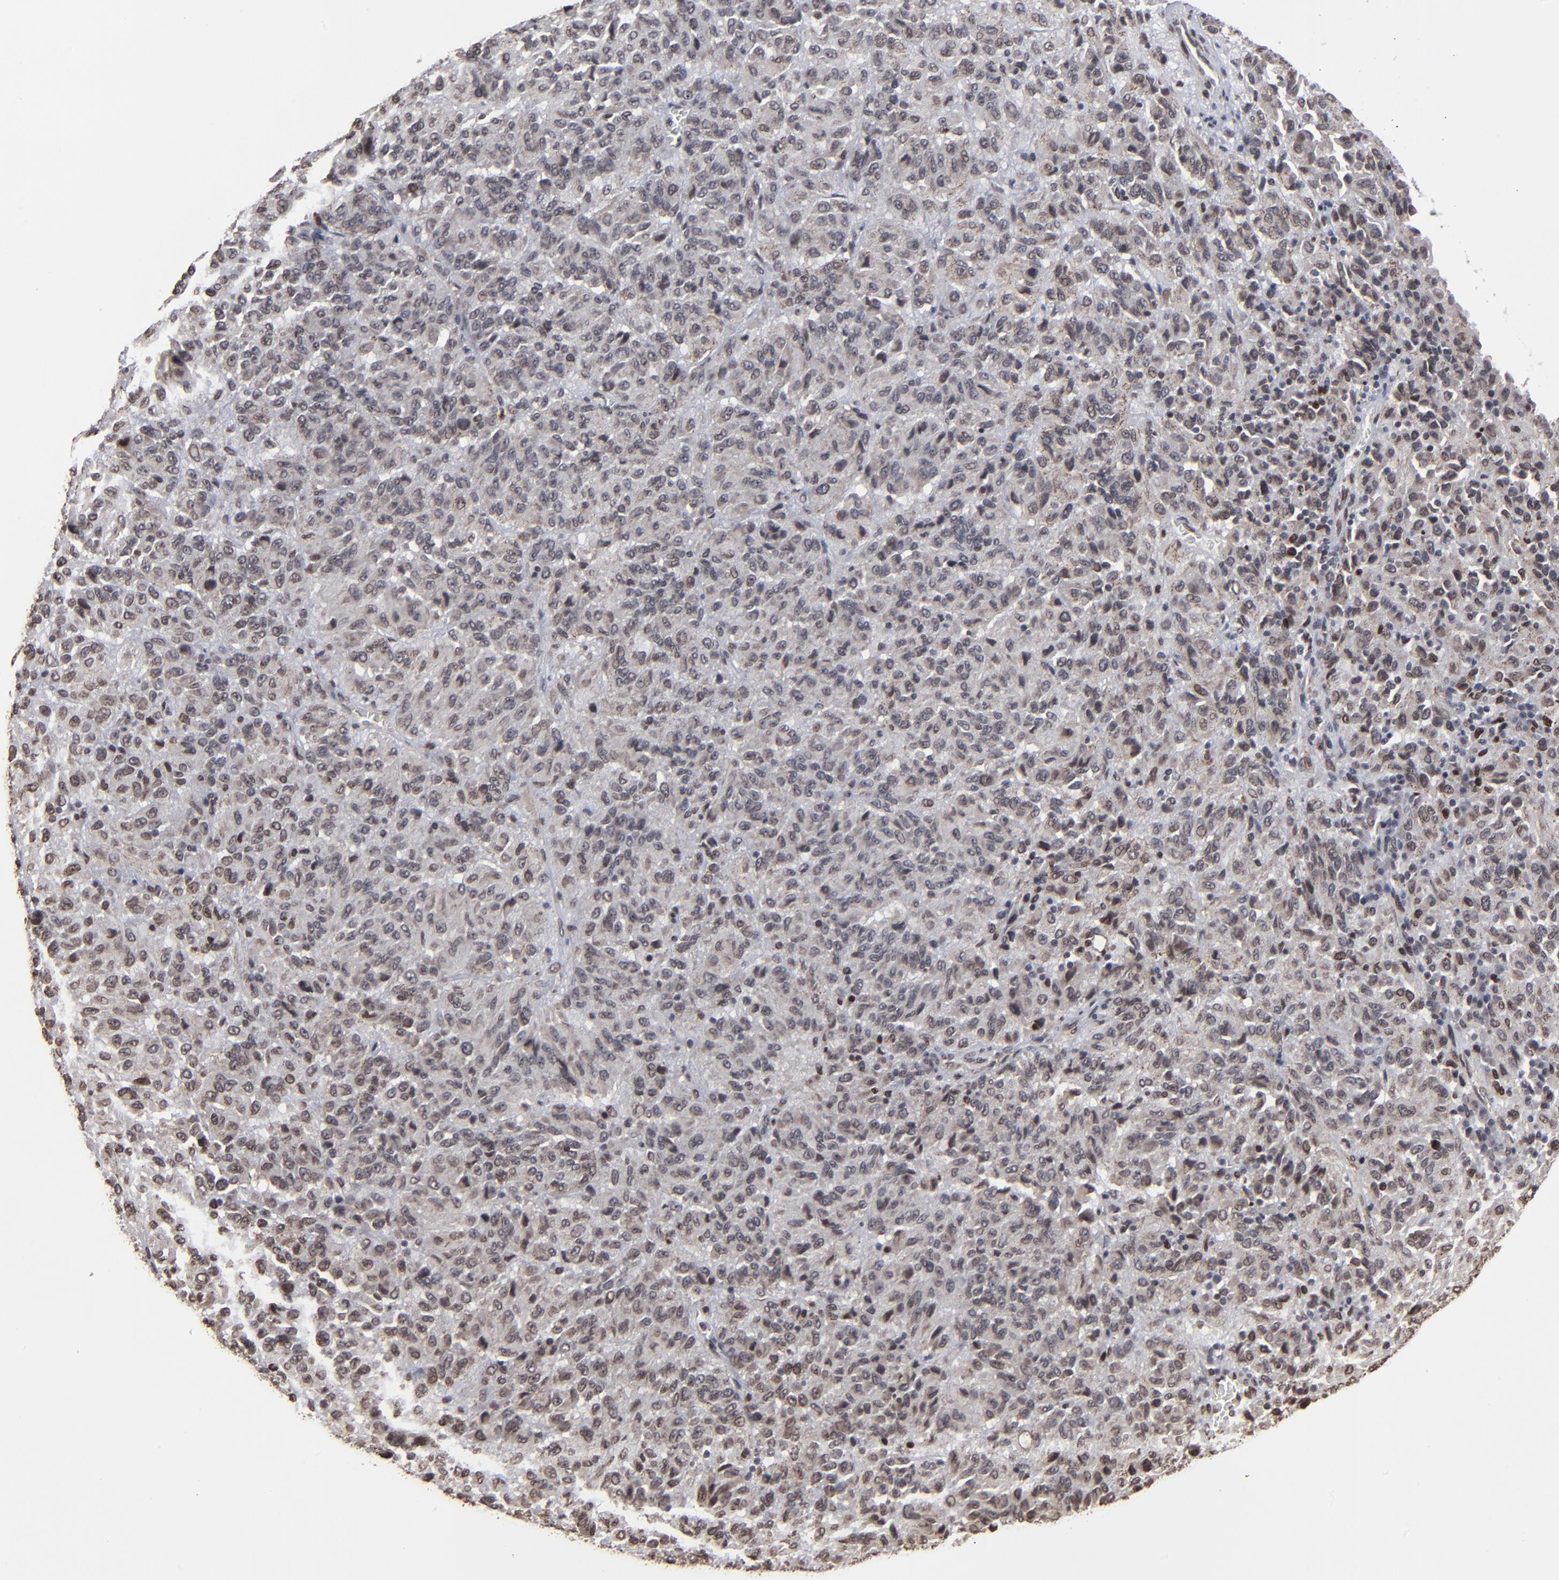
{"staining": {"intensity": "weak", "quantity": "<25%", "location": "nuclear"}, "tissue": "melanoma", "cell_type": "Tumor cells", "image_type": "cancer", "snomed": [{"axis": "morphology", "description": "Malignant melanoma, Metastatic site"}, {"axis": "topography", "description": "Lung"}], "caption": "High power microscopy micrograph of an immunohistochemistry (IHC) image of melanoma, revealing no significant positivity in tumor cells.", "gene": "BAZ1A", "patient": {"sex": "male", "age": 64}}